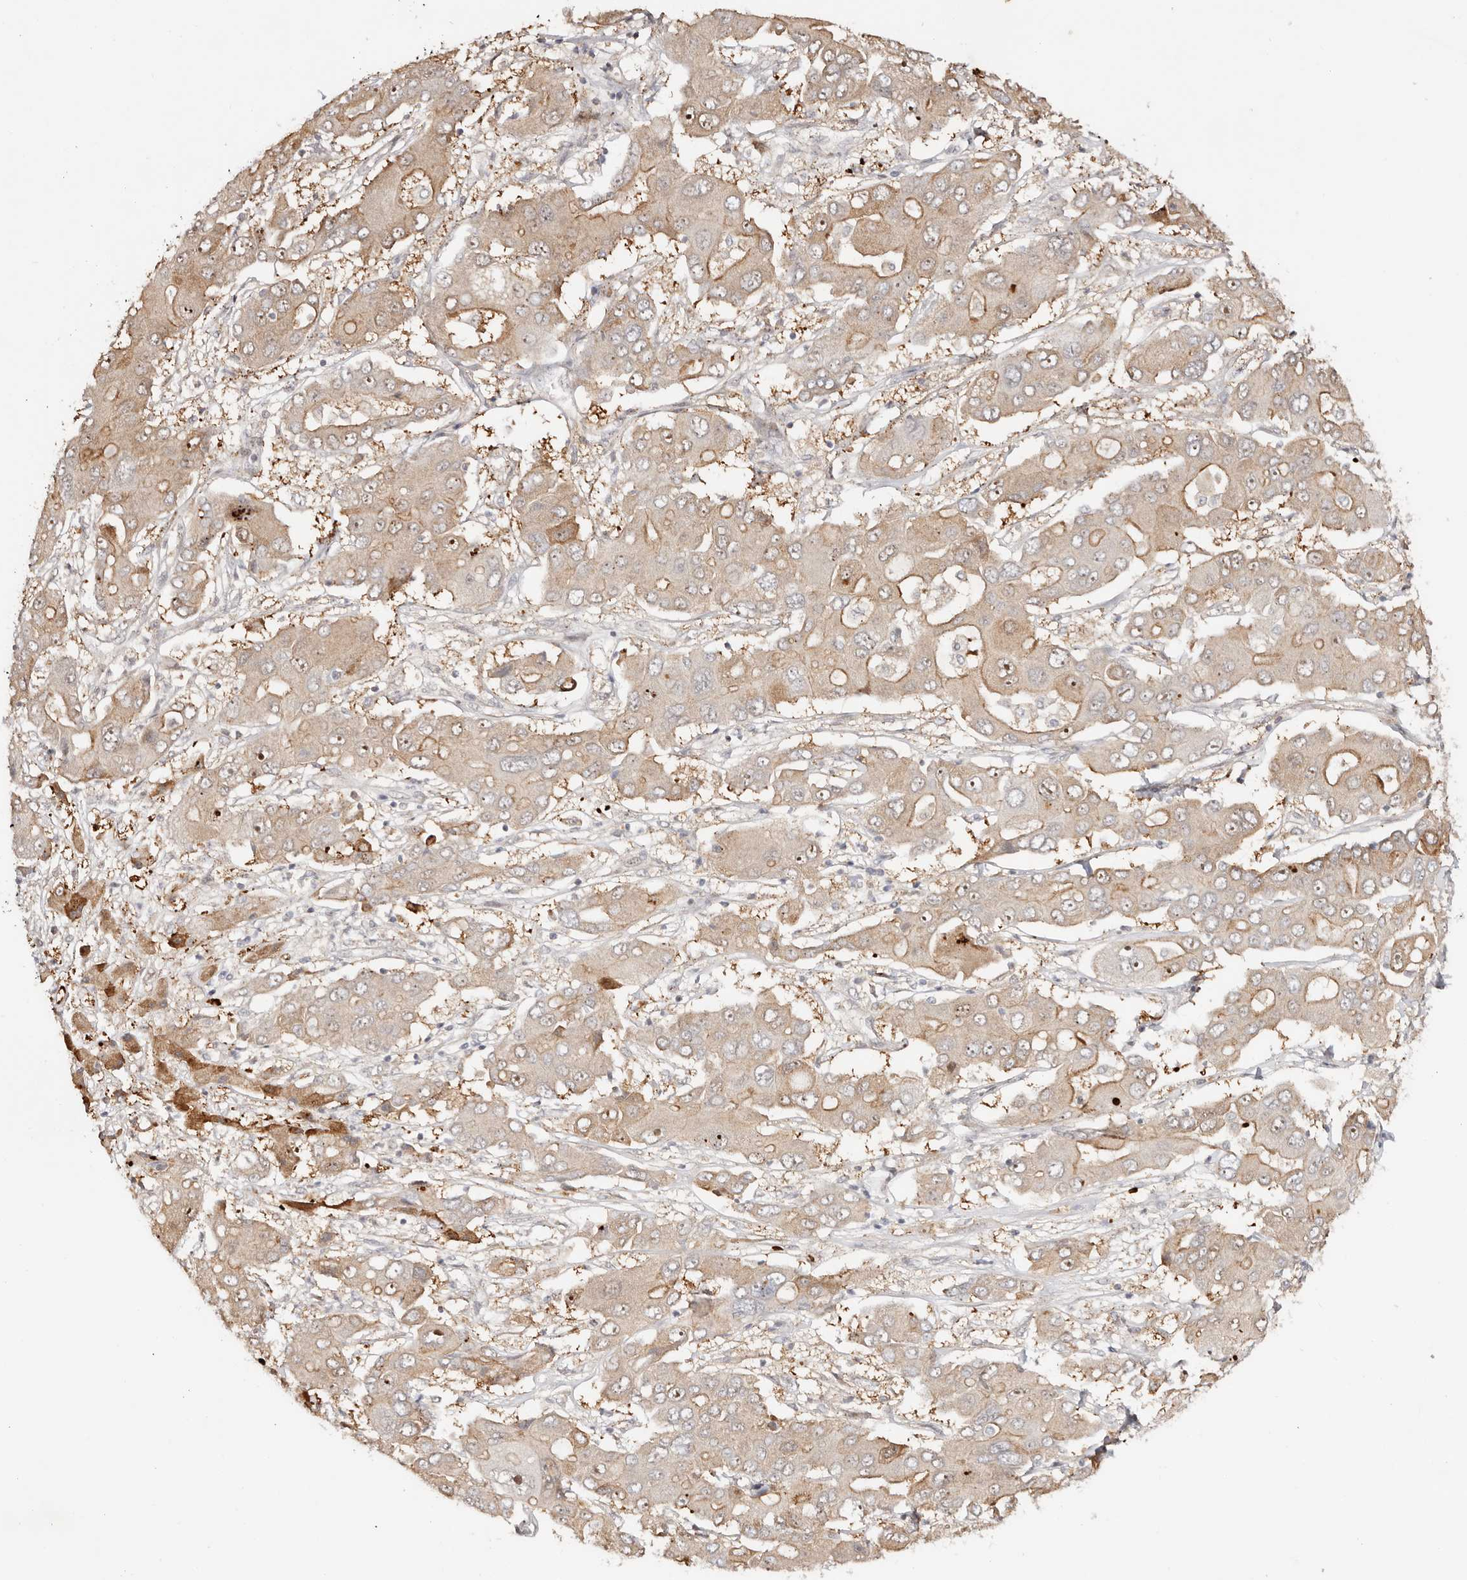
{"staining": {"intensity": "moderate", "quantity": ">75%", "location": "cytoplasmic/membranous,nuclear"}, "tissue": "liver cancer", "cell_type": "Tumor cells", "image_type": "cancer", "snomed": [{"axis": "morphology", "description": "Cholangiocarcinoma"}, {"axis": "topography", "description": "Liver"}], "caption": "Brown immunohistochemical staining in human liver cancer (cholangiocarcinoma) reveals moderate cytoplasmic/membranous and nuclear expression in approximately >75% of tumor cells. (Brightfield microscopy of DAB IHC at high magnification).", "gene": "ODF2L", "patient": {"sex": "male", "age": 67}}